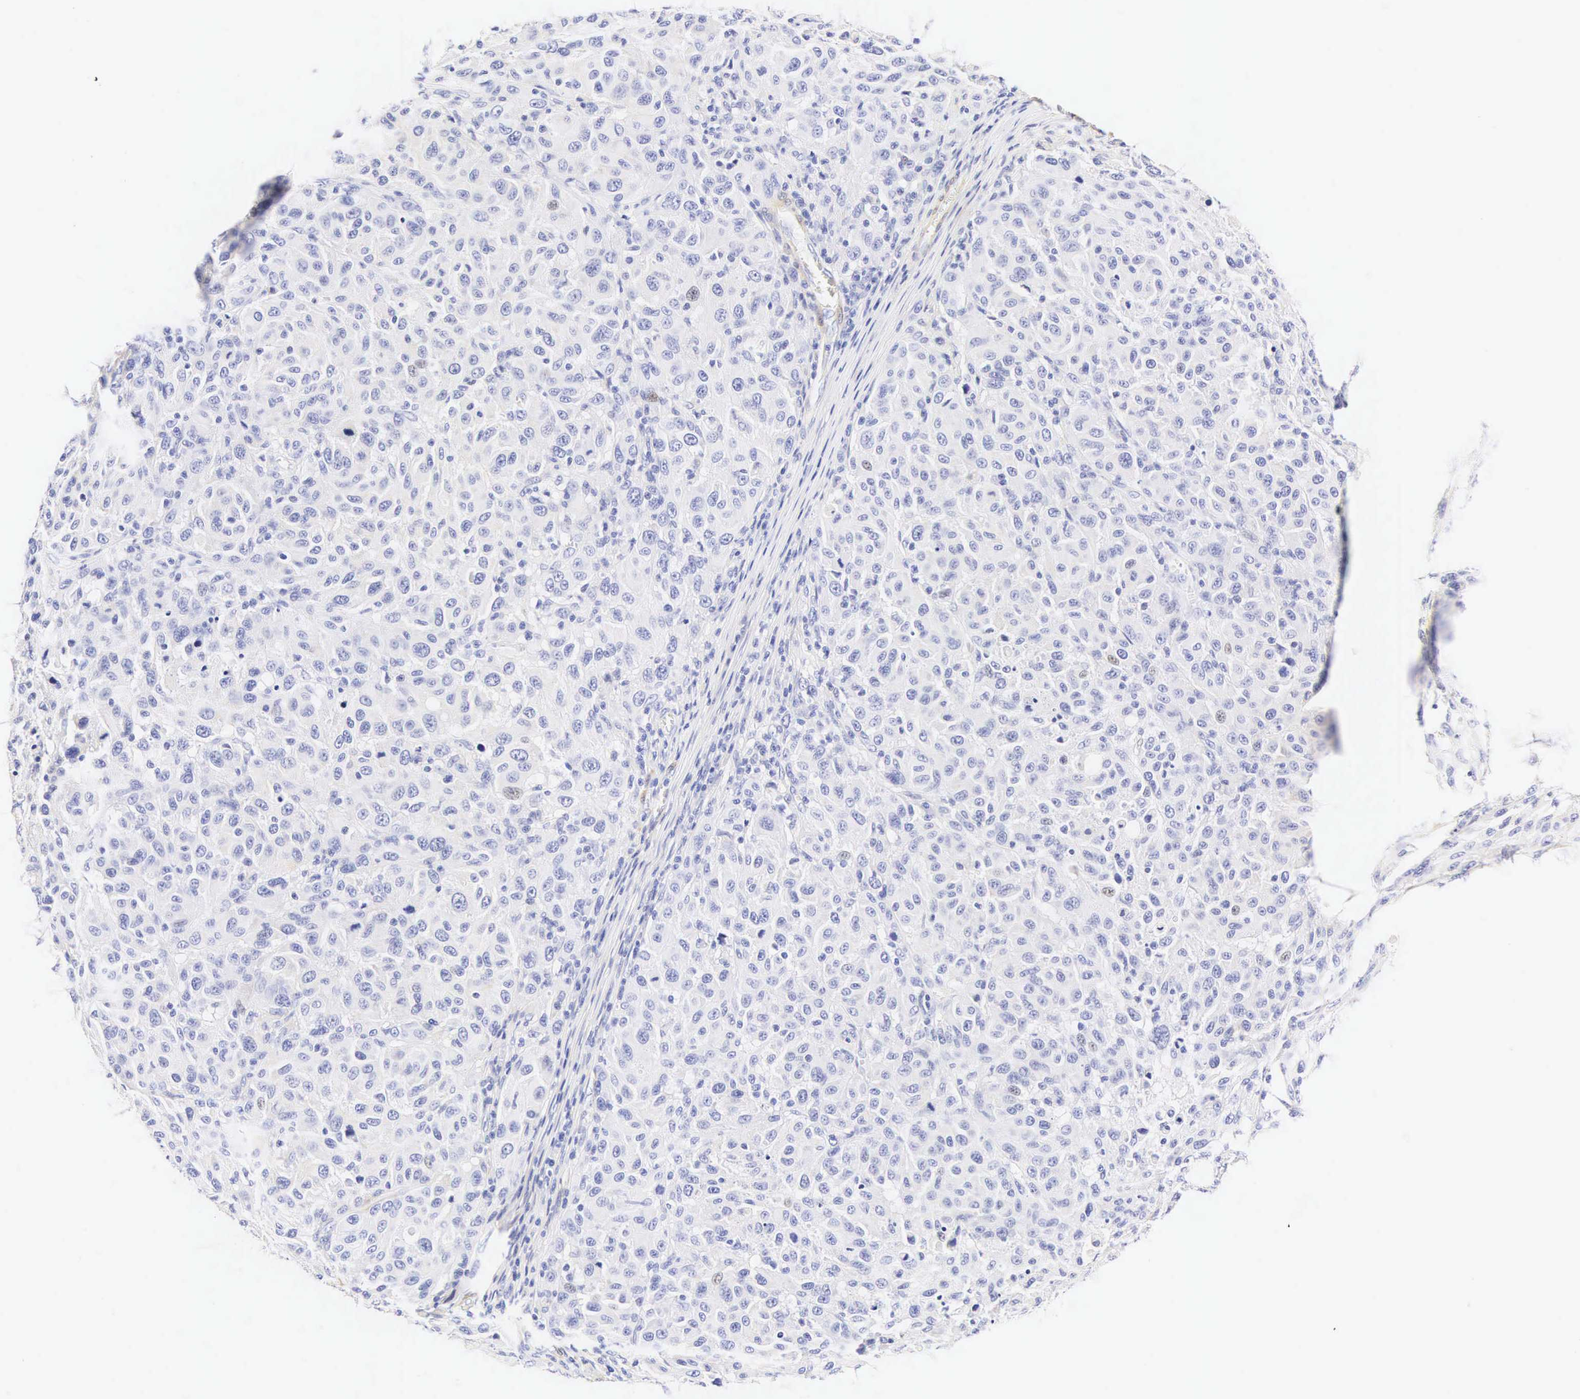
{"staining": {"intensity": "negative", "quantity": "none", "location": "none"}, "tissue": "melanoma", "cell_type": "Tumor cells", "image_type": "cancer", "snomed": [{"axis": "morphology", "description": "Malignant melanoma, NOS"}, {"axis": "topography", "description": "Skin"}], "caption": "High power microscopy micrograph of an immunohistochemistry (IHC) histopathology image of melanoma, revealing no significant expression in tumor cells.", "gene": "CNN1", "patient": {"sex": "female", "age": 77}}